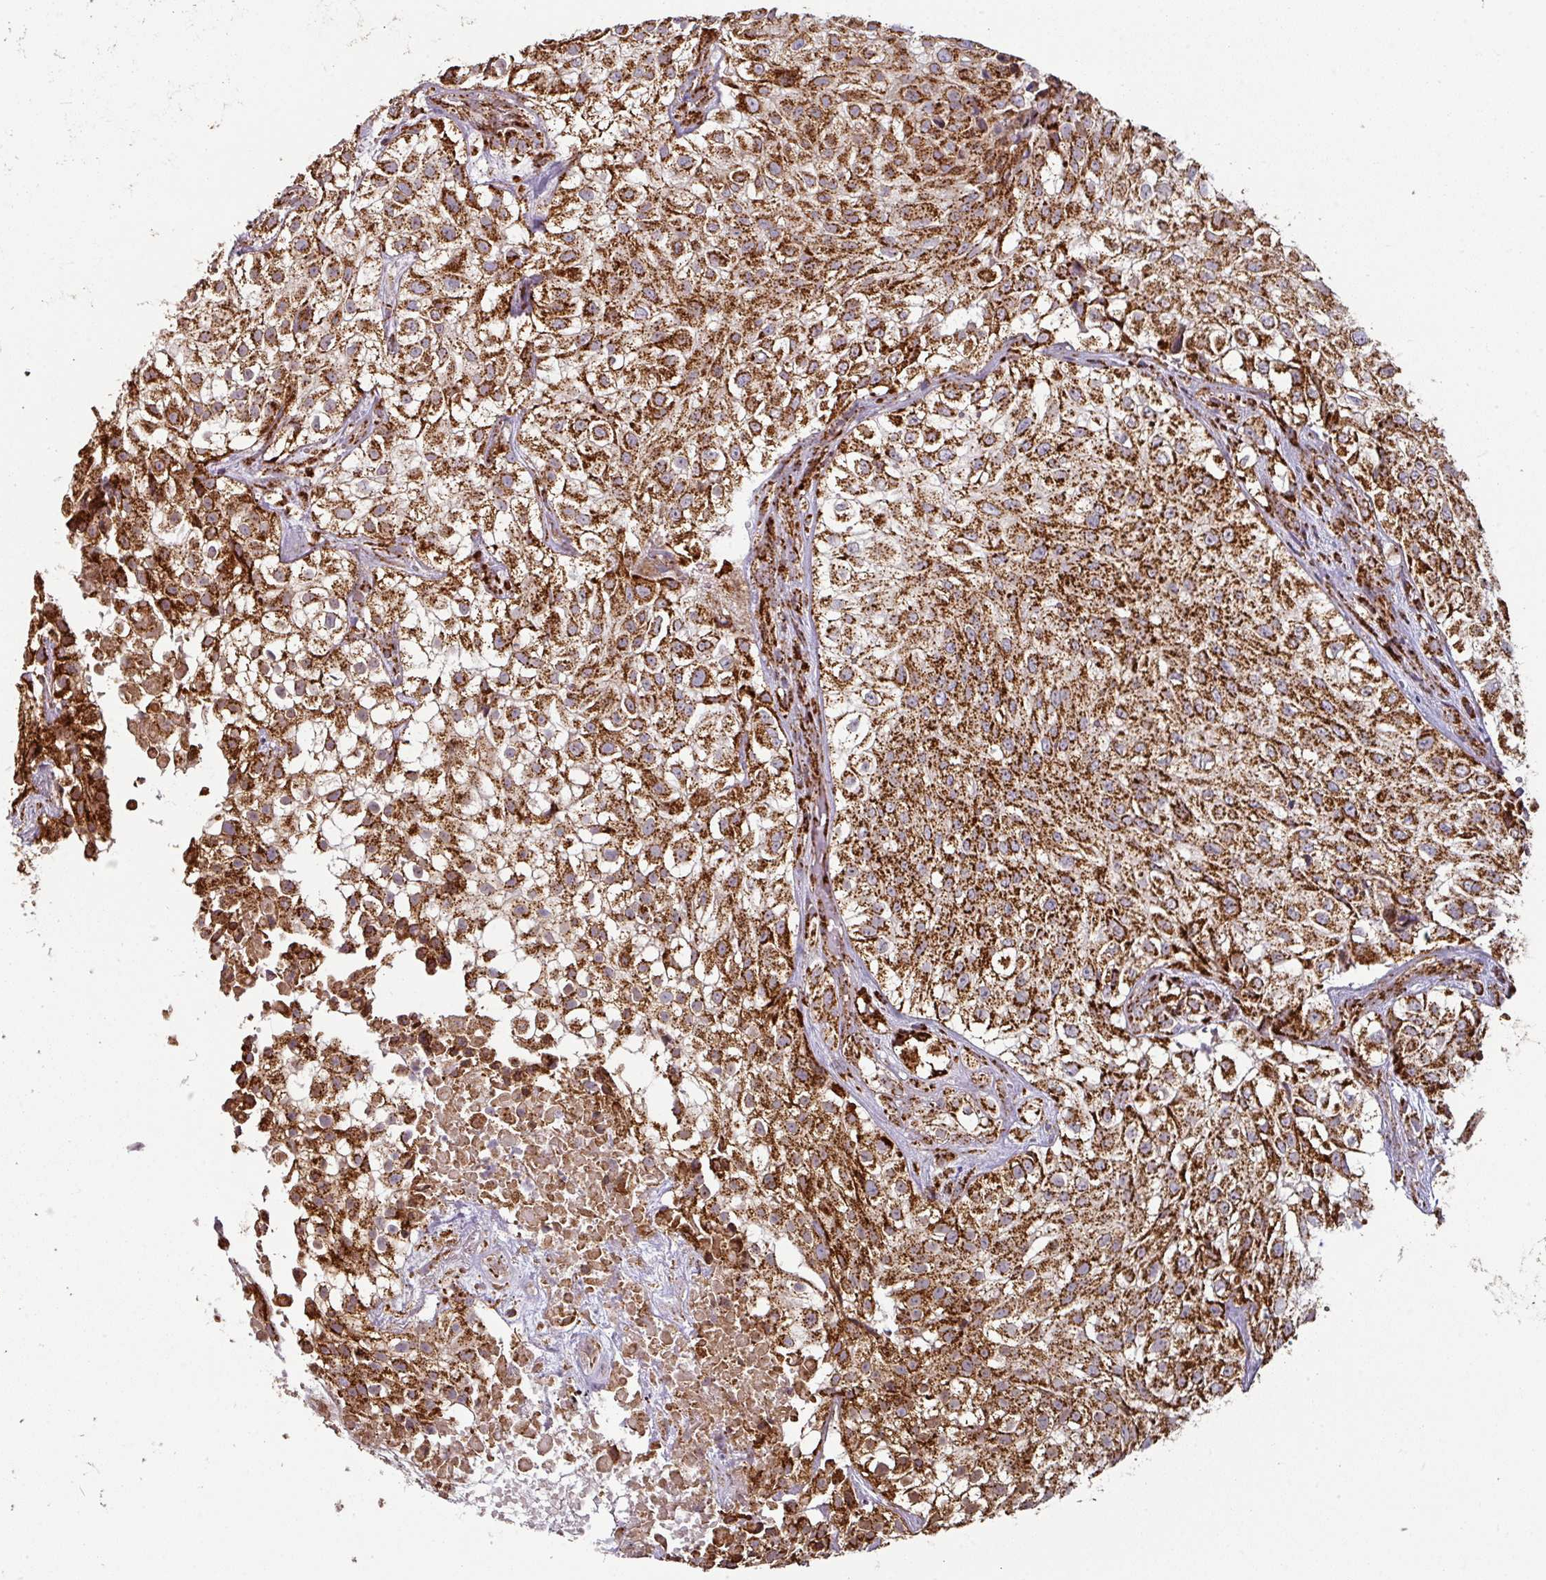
{"staining": {"intensity": "strong", "quantity": ">75%", "location": "cytoplasmic/membranous"}, "tissue": "urothelial cancer", "cell_type": "Tumor cells", "image_type": "cancer", "snomed": [{"axis": "morphology", "description": "Urothelial carcinoma, High grade"}, {"axis": "topography", "description": "Urinary bladder"}], "caption": "Brown immunohistochemical staining in human urothelial cancer exhibits strong cytoplasmic/membranous expression in approximately >75% of tumor cells.", "gene": "TRAP1", "patient": {"sex": "male", "age": 56}}